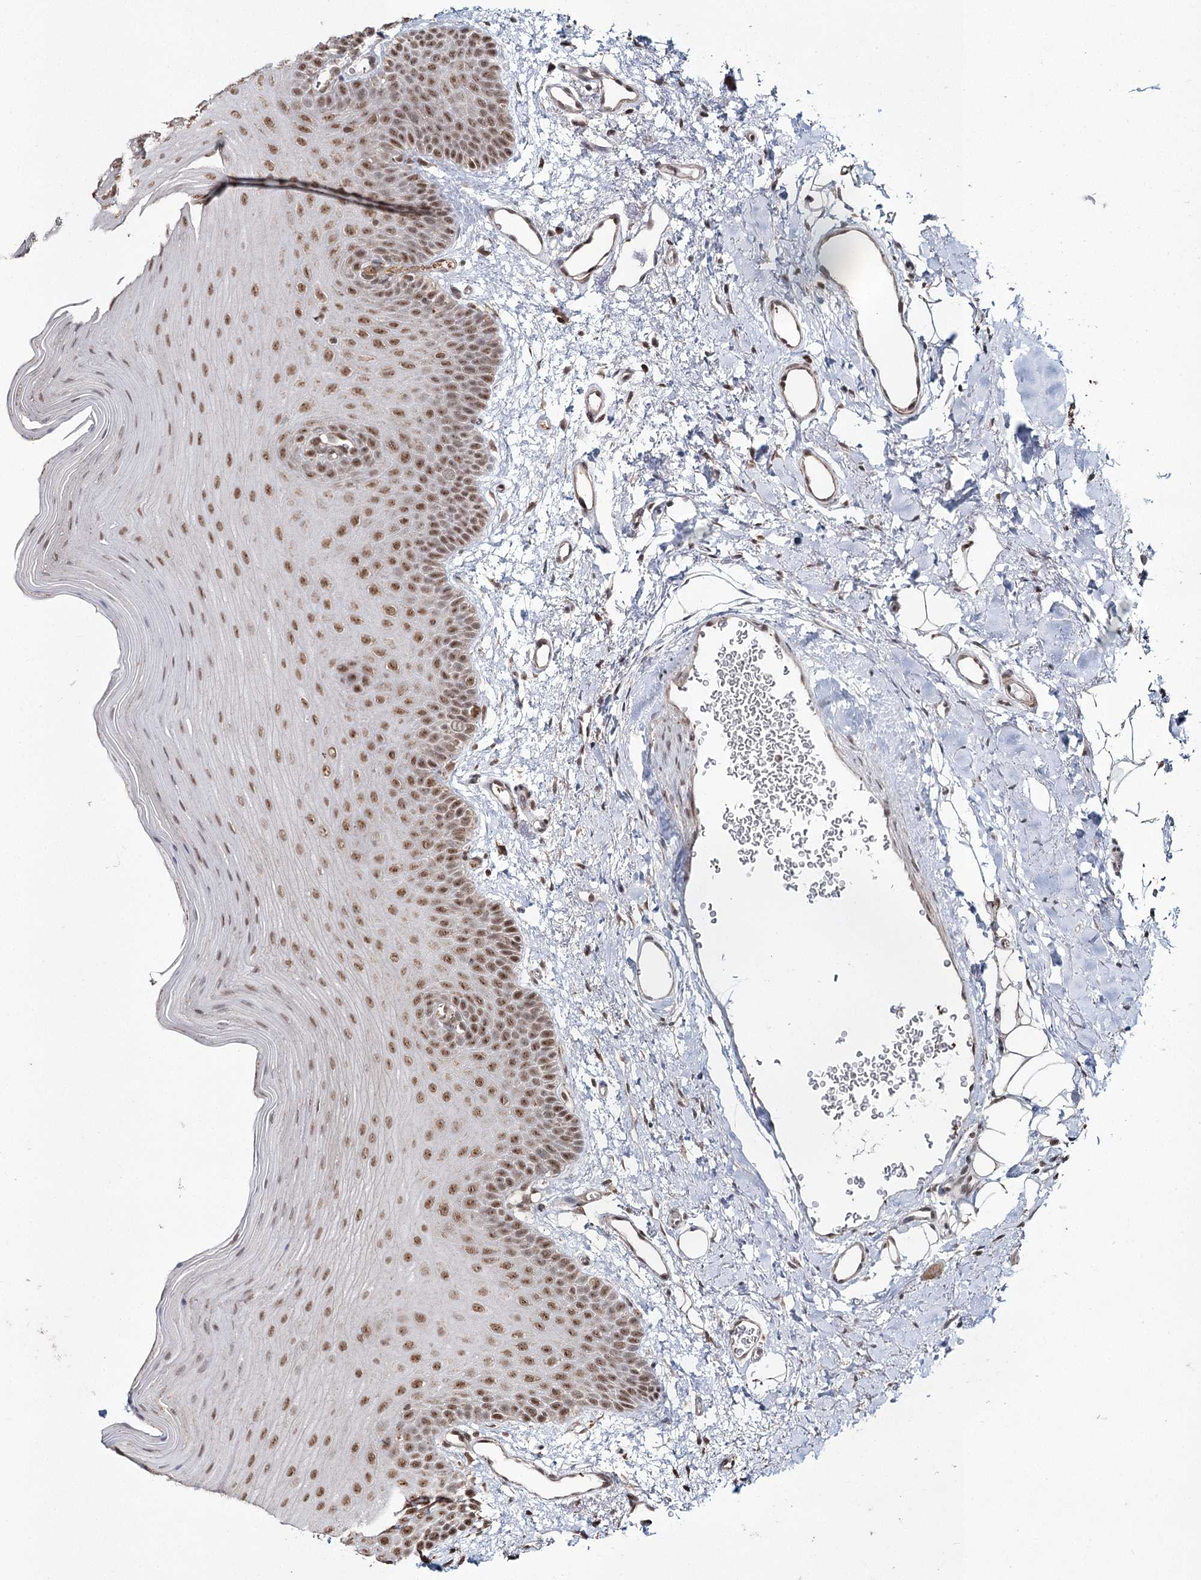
{"staining": {"intensity": "moderate", "quantity": ">75%", "location": "nuclear"}, "tissue": "oral mucosa", "cell_type": "Squamous epithelial cells", "image_type": "normal", "snomed": [{"axis": "morphology", "description": "Normal tissue, NOS"}, {"axis": "topography", "description": "Oral tissue"}], "caption": "A micrograph of oral mucosa stained for a protein shows moderate nuclear brown staining in squamous epithelial cells. The staining was performed using DAB, with brown indicating positive protein expression. Nuclei are stained blue with hematoxylin.", "gene": "PDHX", "patient": {"sex": "male", "age": 68}}